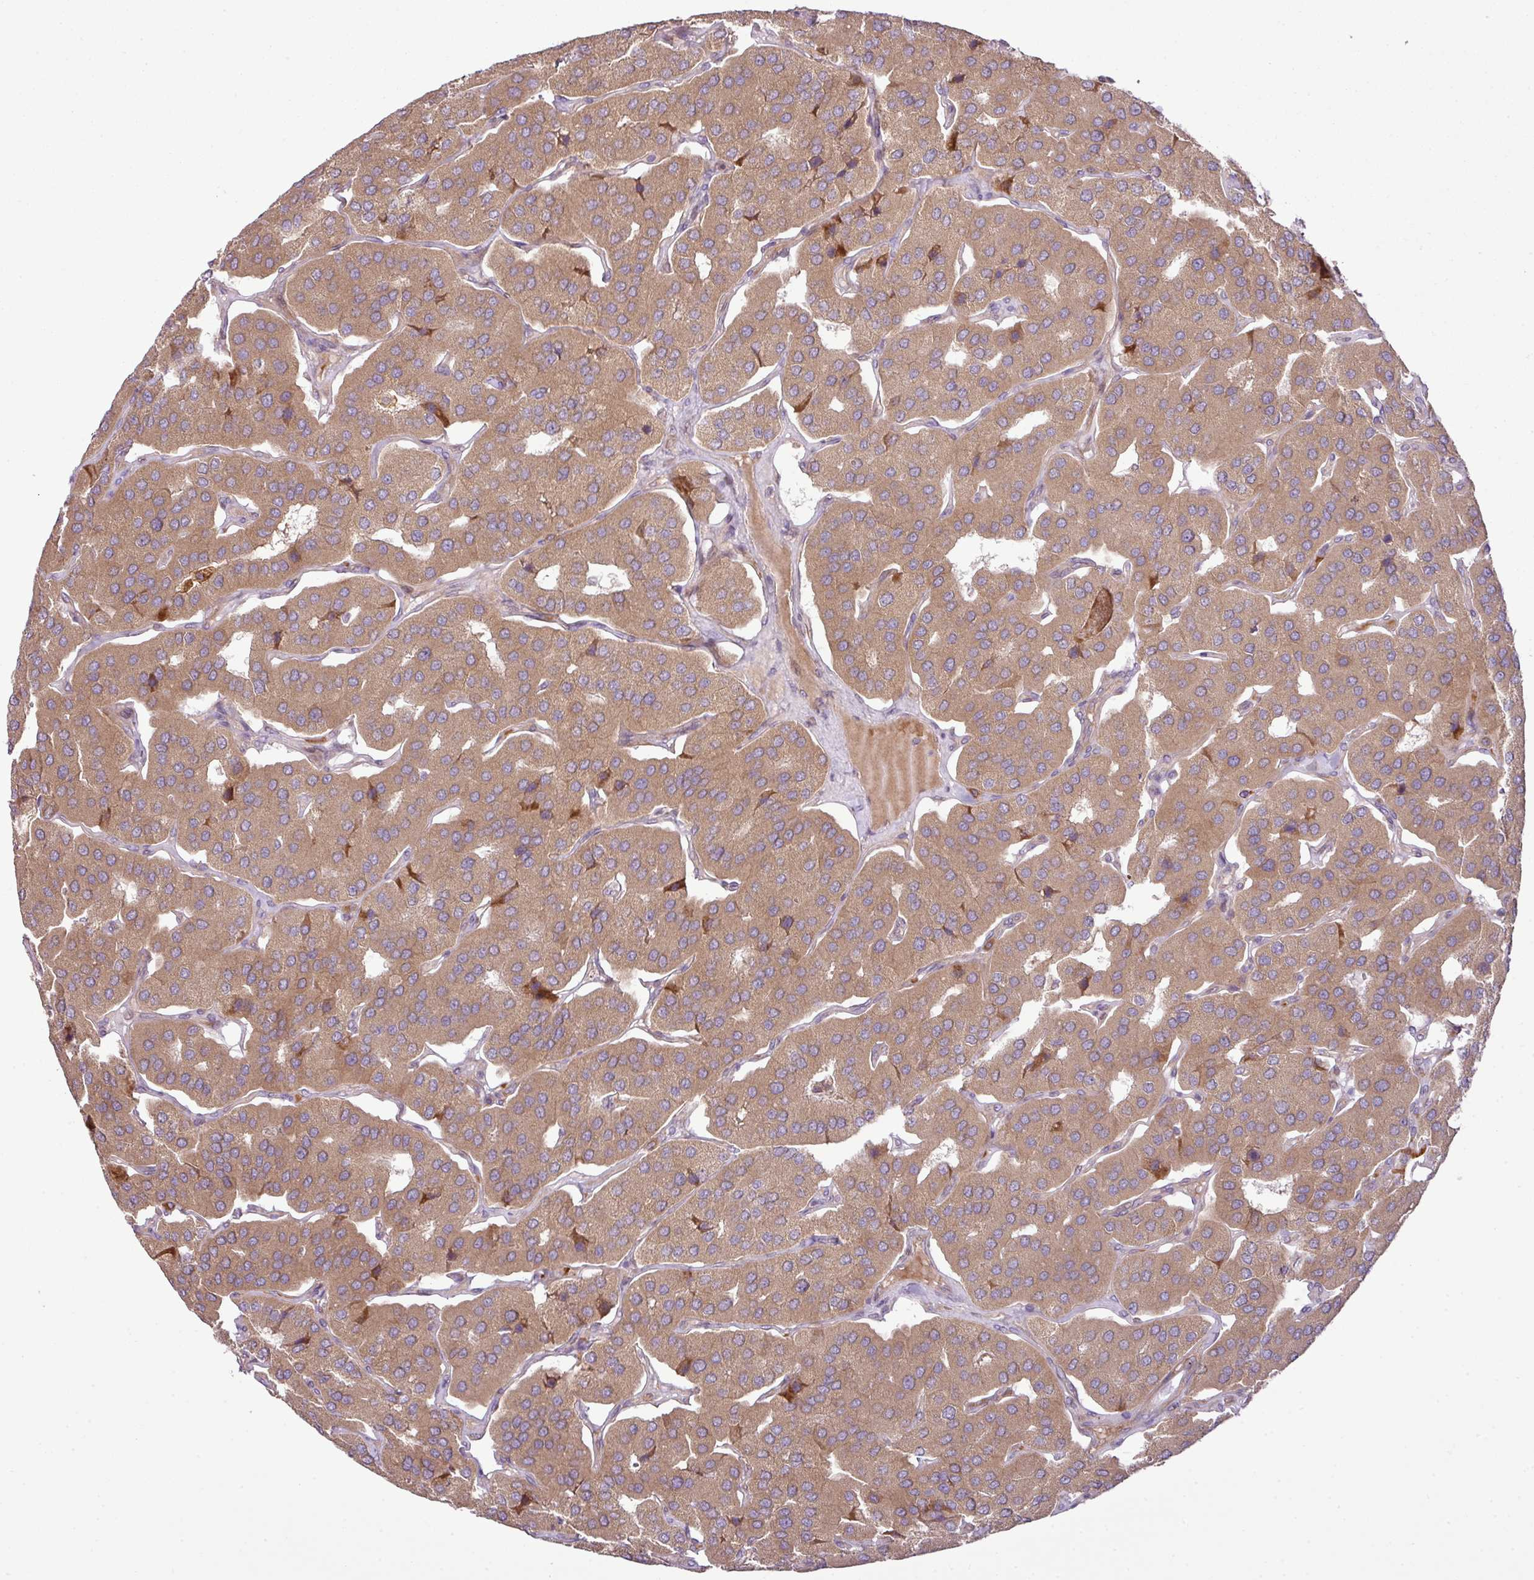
{"staining": {"intensity": "moderate", "quantity": ">75%", "location": "cytoplasmic/membranous"}, "tissue": "parathyroid gland", "cell_type": "Glandular cells", "image_type": "normal", "snomed": [{"axis": "morphology", "description": "Normal tissue, NOS"}, {"axis": "morphology", "description": "Adenoma, NOS"}, {"axis": "topography", "description": "Parathyroid gland"}], "caption": "An IHC photomicrograph of normal tissue is shown. Protein staining in brown labels moderate cytoplasmic/membranous positivity in parathyroid gland within glandular cells. The staining is performed using DAB (3,3'-diaminobenzidine) brown chromogen to label protein expression. The nuclei are counter-stained blue using hematoxylin.", "gene": "COX18", "patient": {"sex": "female", "age": 86}}